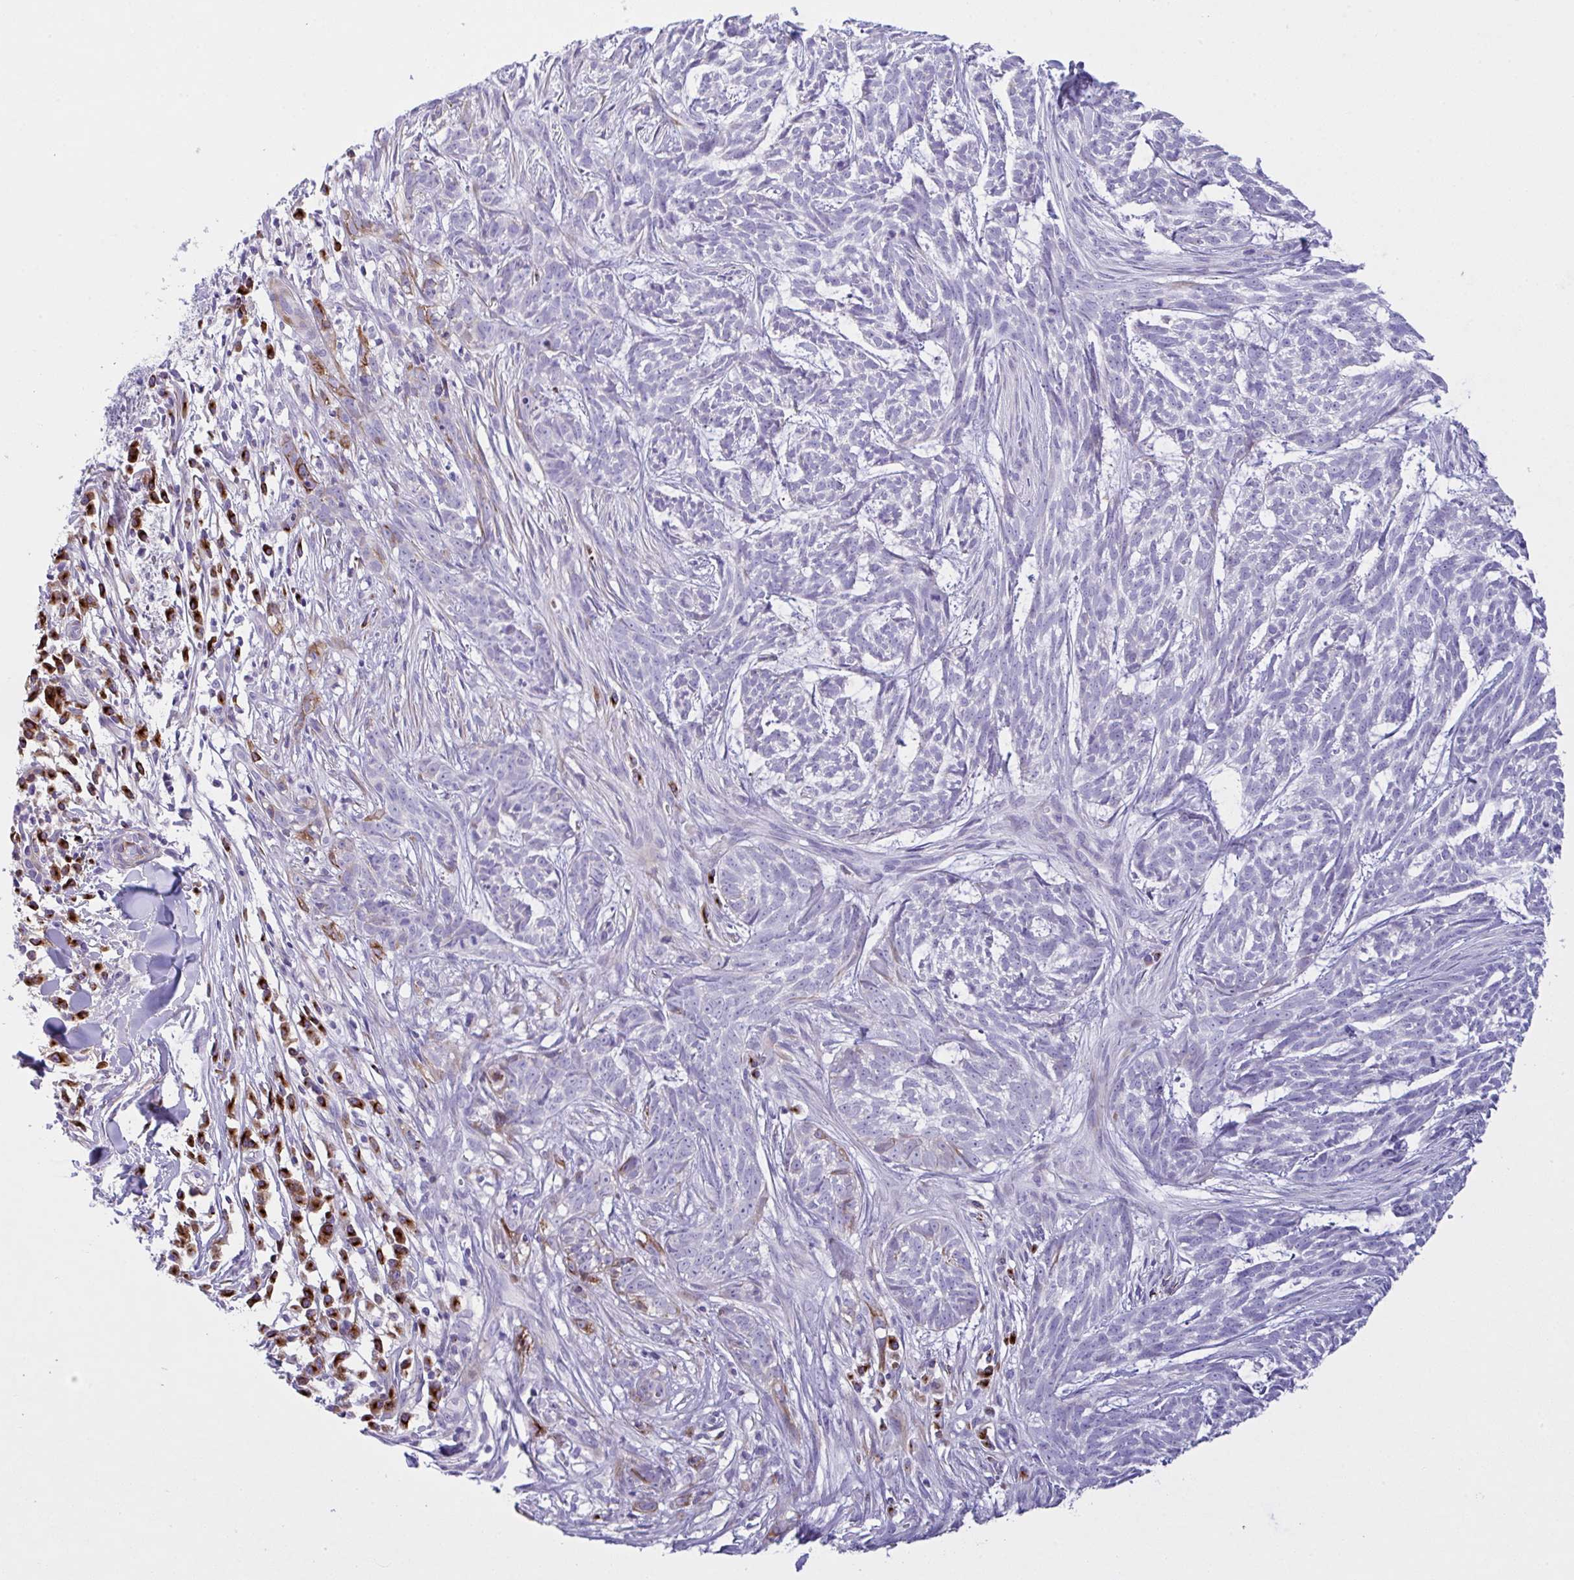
{"staining": {"intensity": "negative", "quantity": "none", "location": "none"}, "tissue": "skin cancer", "cell_type": "Tumor cells", "image_type": "cancer", "snomed": [{"axis": "morphology", "description": "Basal cell carcinoma"}, {"axis": "topography", "description": "Skin"}], "caption": "A photomicrograph of human skin basal cell carcinoma is negative for staining in tumor cells.", "gene": "FBXL20", "patient": {"sex": "female", "age": 93}}